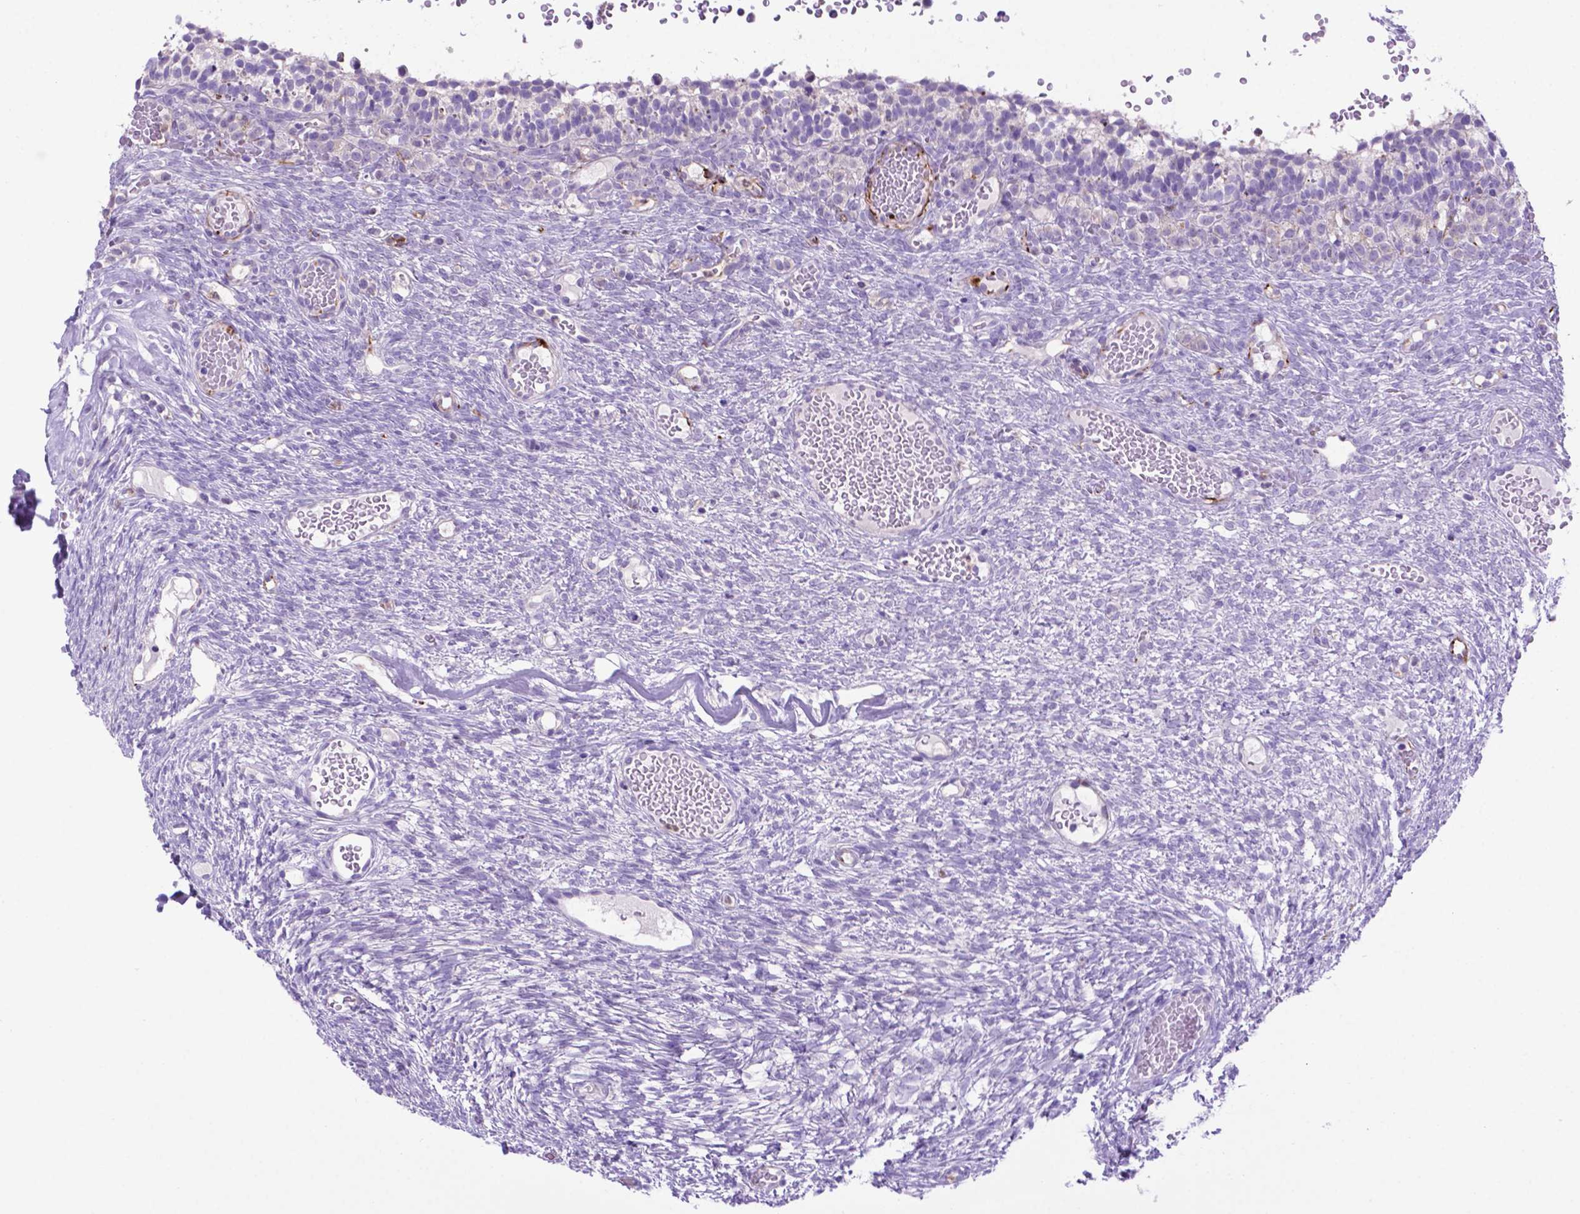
{"staining": {"intensity": "negative", "quantity": "none", "location": "none"}, "tissue": "ovary", "cell_type": "Follicle cells", "image_type": "normal", "snomed": [{"axis": "morphology", "description": "Normal tissue, NOS"}, {"axis": "topography", "description": "Ovary"}], "caption": "Micrograph shows no significant protein expression in follicle cells of normal ovary. Brightfield microscopy of immunohistochemistry (IHC) stained with DAB (3,3'-diaminobenzidine) (brown) and hematoxylin (blue), captured at high magnification.", "gene": "LZTR1", "patient": {"sex": "female", "age": 34}}